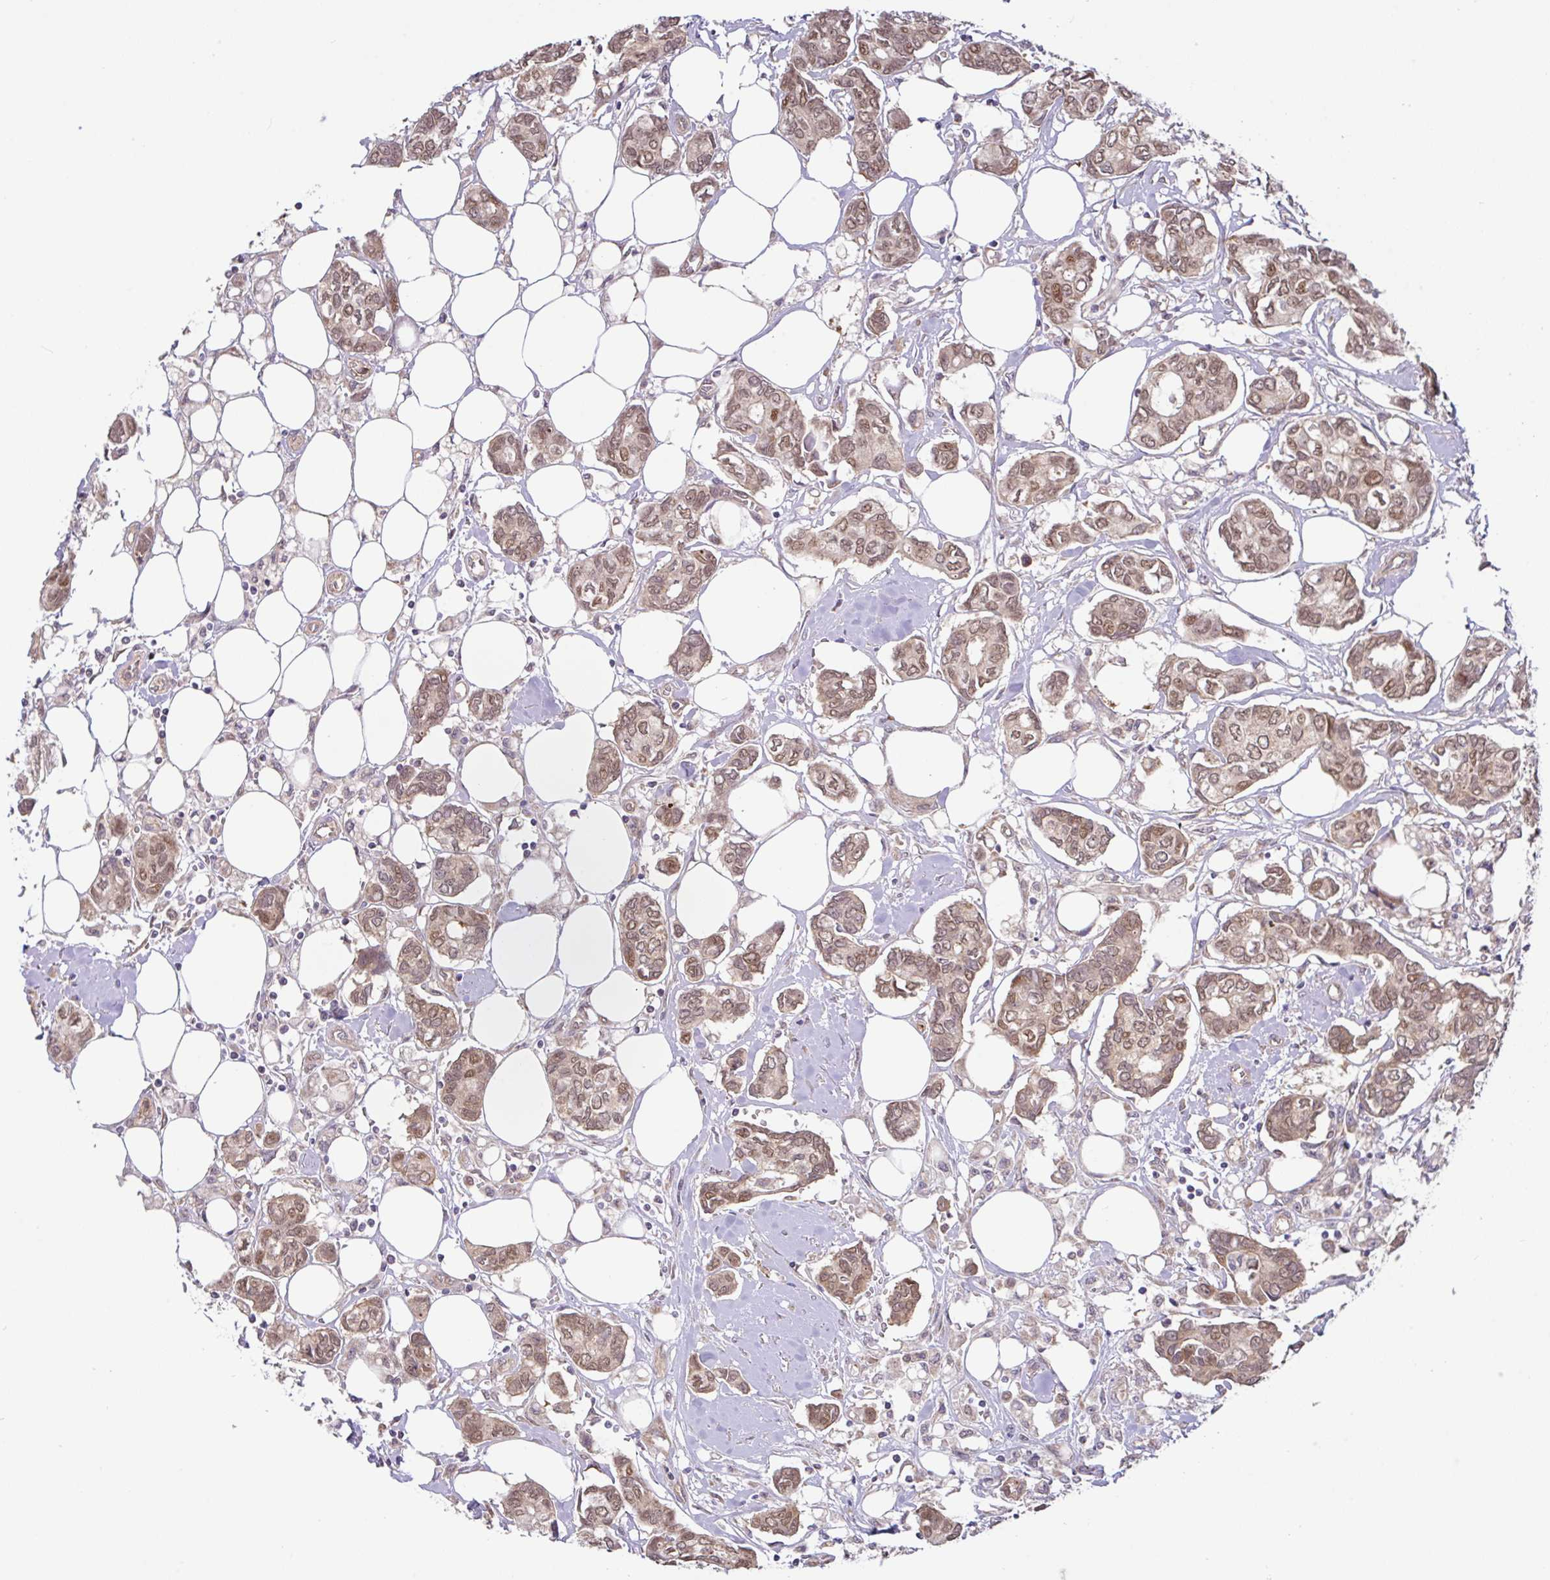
{"staining": {"intensity": "moderate", "quantity": ">75%", "location": "cytoplasmic/membranous,nuclear"}, "tissue": "breast cancer", "cell_type": "Tumor cells", "image_type": "cancer", "snomed": [{"axis": "morphology", "description": "Duct carcinoma"}, {"axis": "topography", "description": "Breast"}], "caption": "There is medium levels of moderate cytoplasmic/membranous and nuclear positivity in tumor cells of breast intraductal carcinoma, as demonstrated by immunohistochemical staining (brown color).", "gene": "DLEU7", "patient": {"sex": "female", "age": 73}}